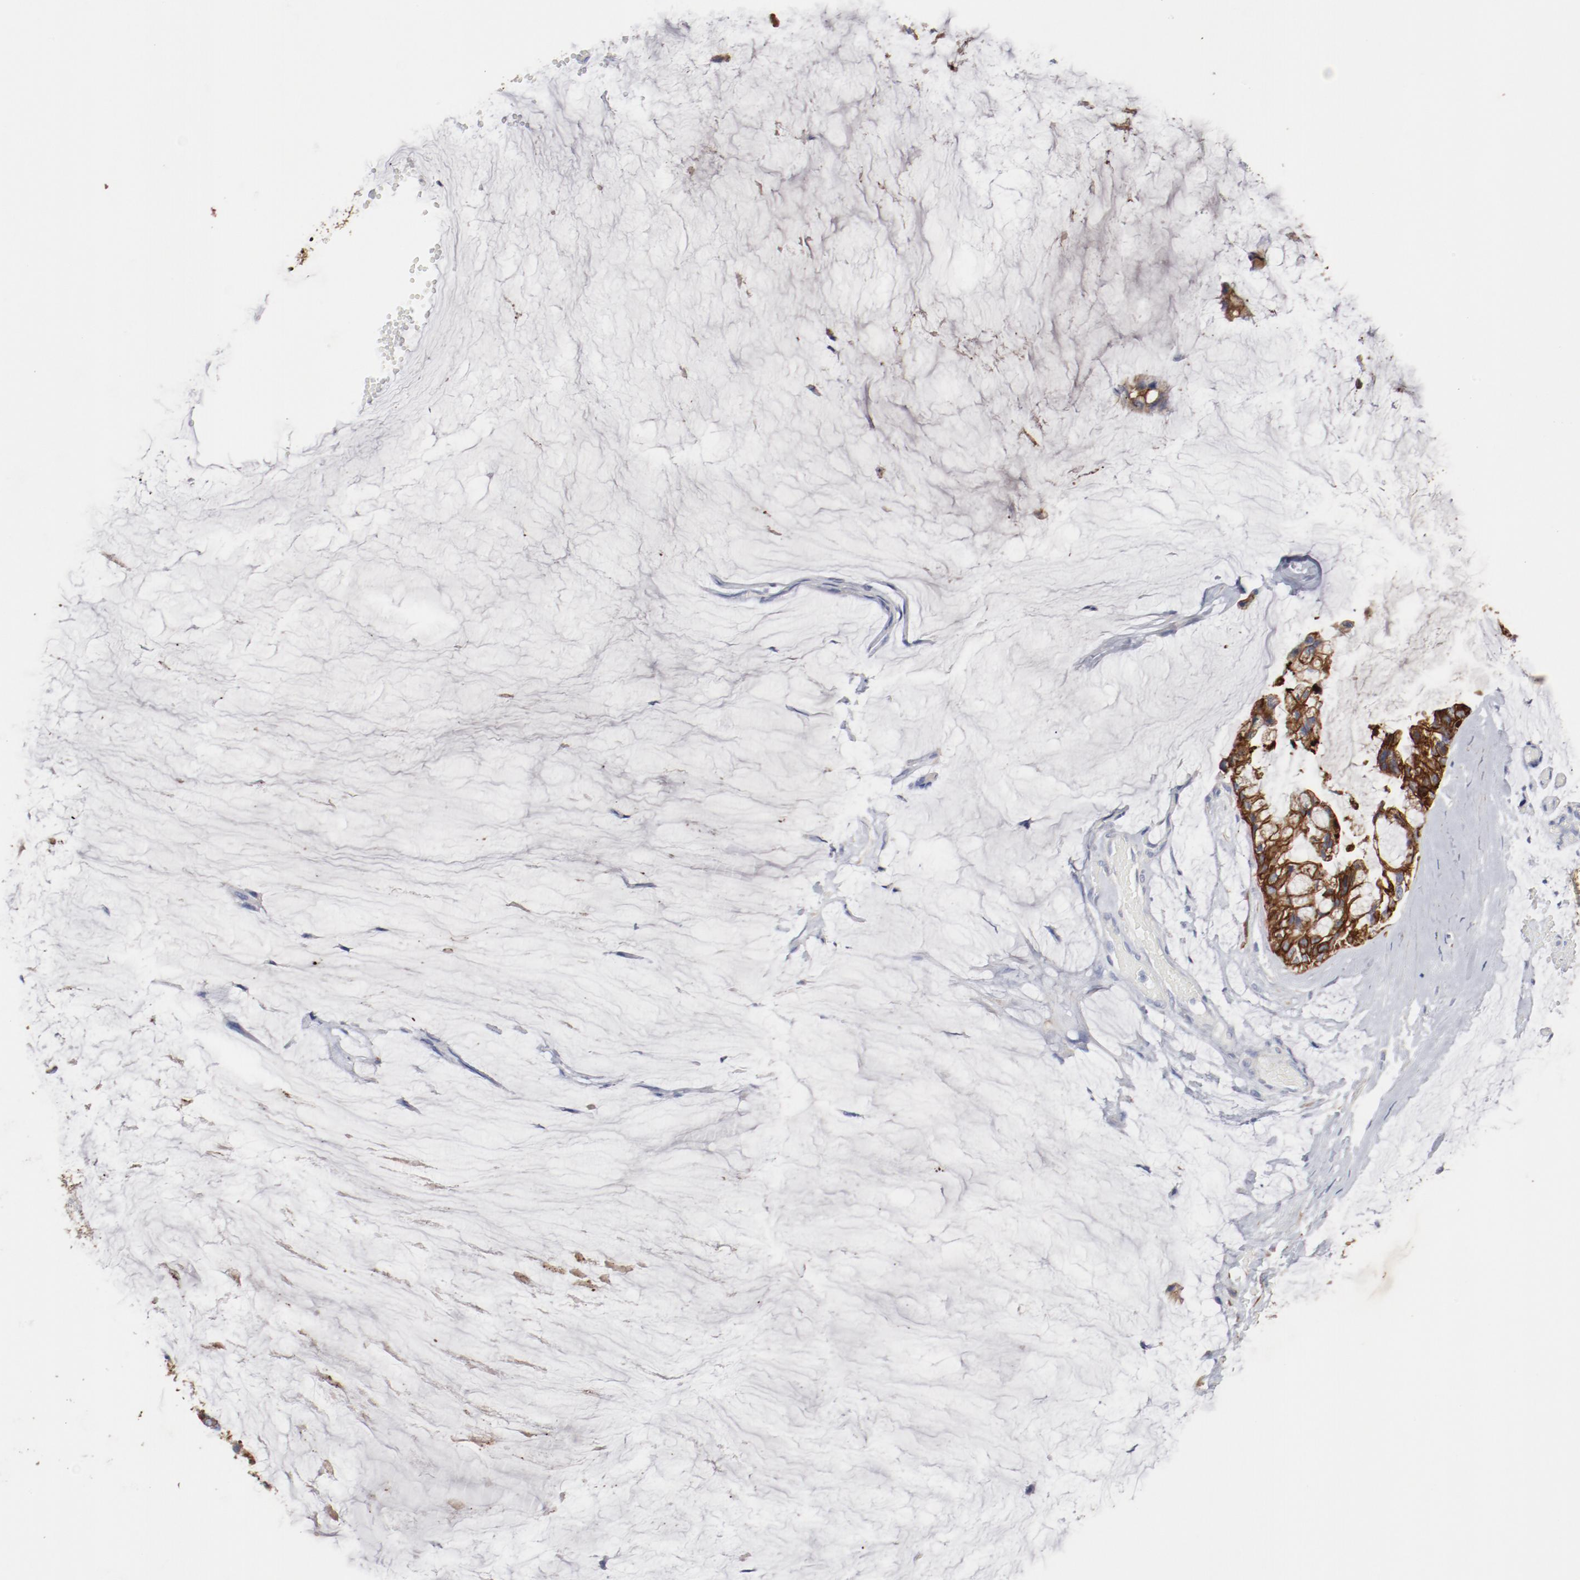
{"staining": {"intensity": "strong", "quantity": ">75%", "location": "cytoplasmic/membranous"}, "tissue": "ovarian cancer", "cell_type": "Tumor cells", "image_type": "cancer", "snomed": [{"axis": "morphology", "description": "Cystadenocarcinoma, mucinous, NOS"}, {"axis": "topography", "description": "Ovary"}], "caption": "IHC micrograph of ovarian cancer (mucinous cystadenocarcinoma) stained for a protein (brown), which shows high levels of strong cytoplasmic/membranous staining in about >75% of tumor cells.", "gene": "TSPAN6", "patient": {"sex": "female", "age": 39}}